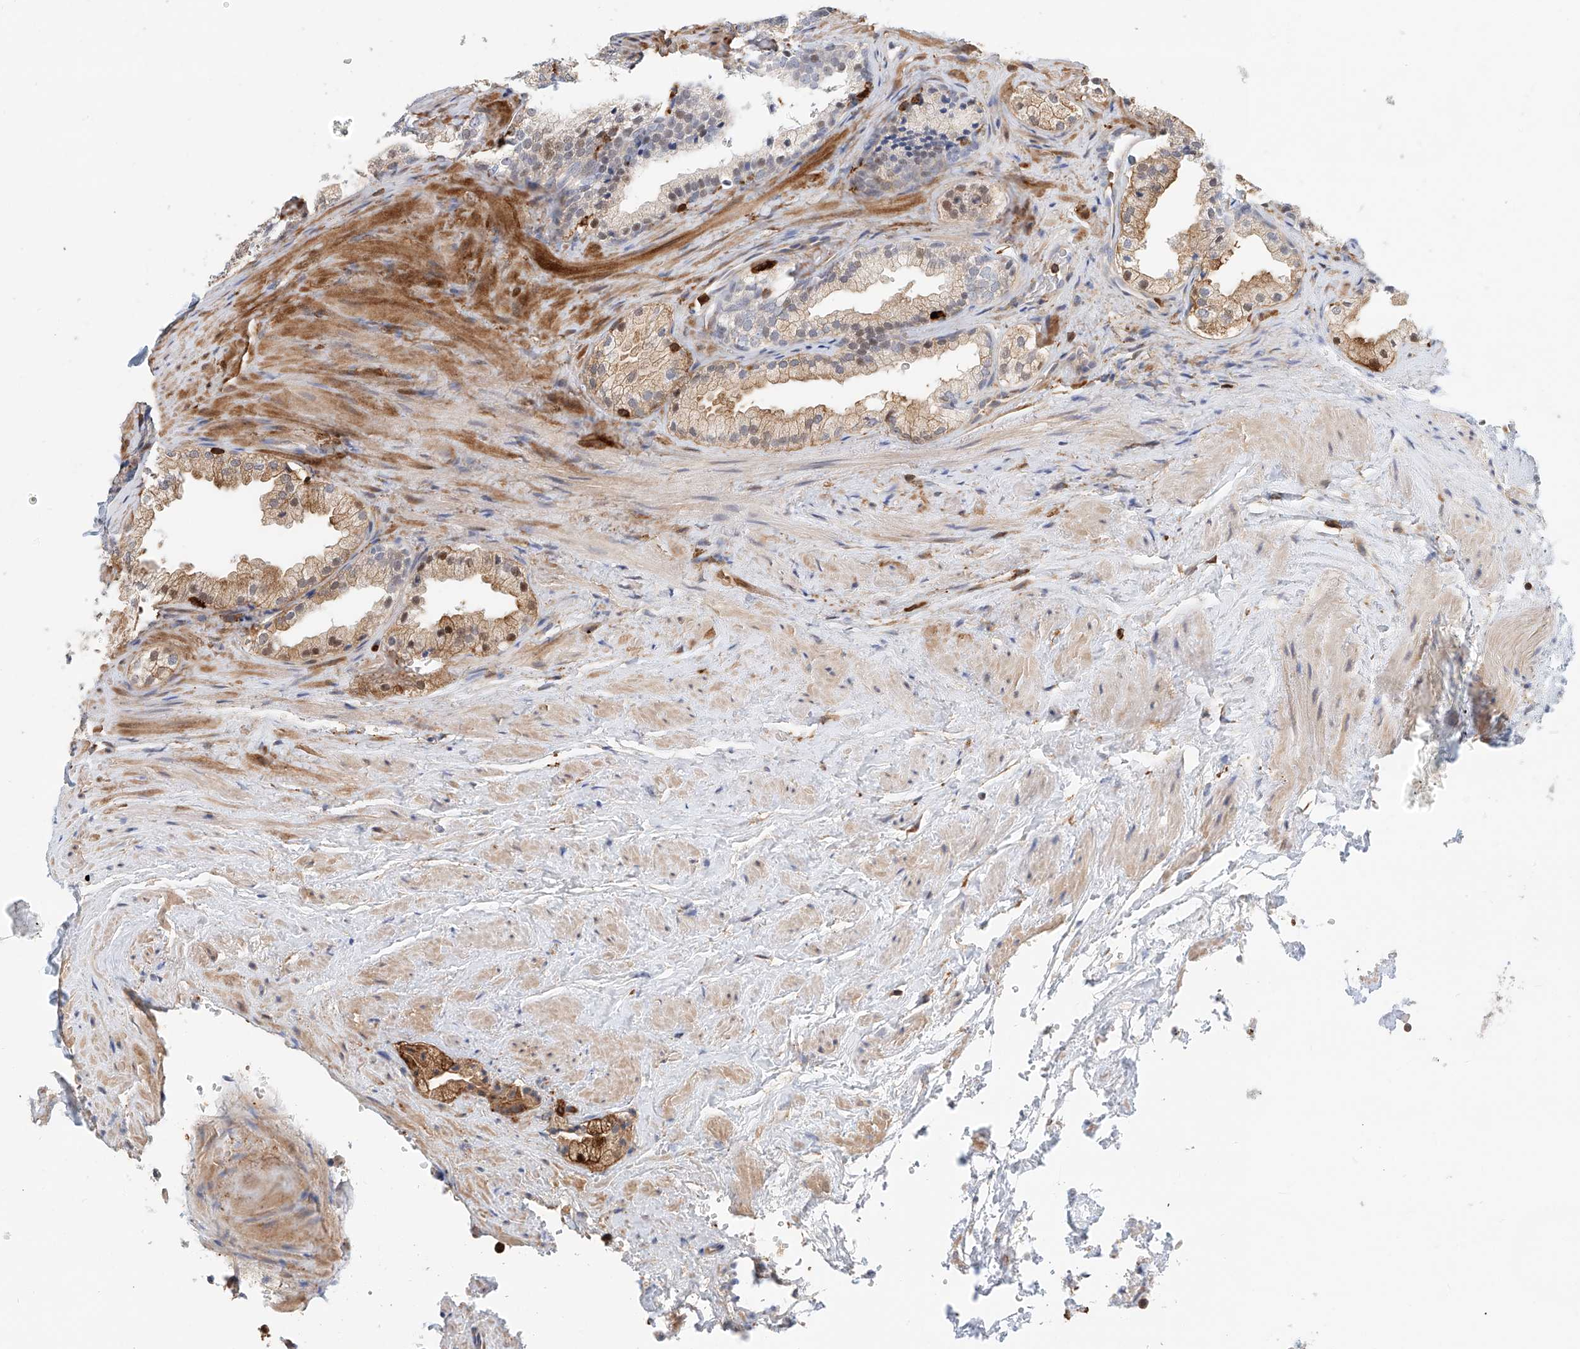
{"staining": {"intensity": "moderate", "quantity": "<25%", "location": "cytoplasmic/membranous,nuclear"}, "tissue": "prostate", "cell_type": "Glandular cells", "image_type": "normal", "snomed": [{"axis": "morphology", "description": "Normal tissue, NOS"}, {"axis": "topography", "description": "Prostate"}], "caption": "Immunohistochemistry (IHC) staining of benign prostate, which reveals low levels of moderate cytoplasmic/membranous,nuclear expression in approximately <25% of glandular cells indicating moderate cytoplasmic/membranous,nuclear protein expression. The staining was performed using DAB (brown) for protein detection and nuclei were counterstained in hematoxylin (blue).", "gene": "MICAL1", "patient": {"sex": "male", "age": 76}}